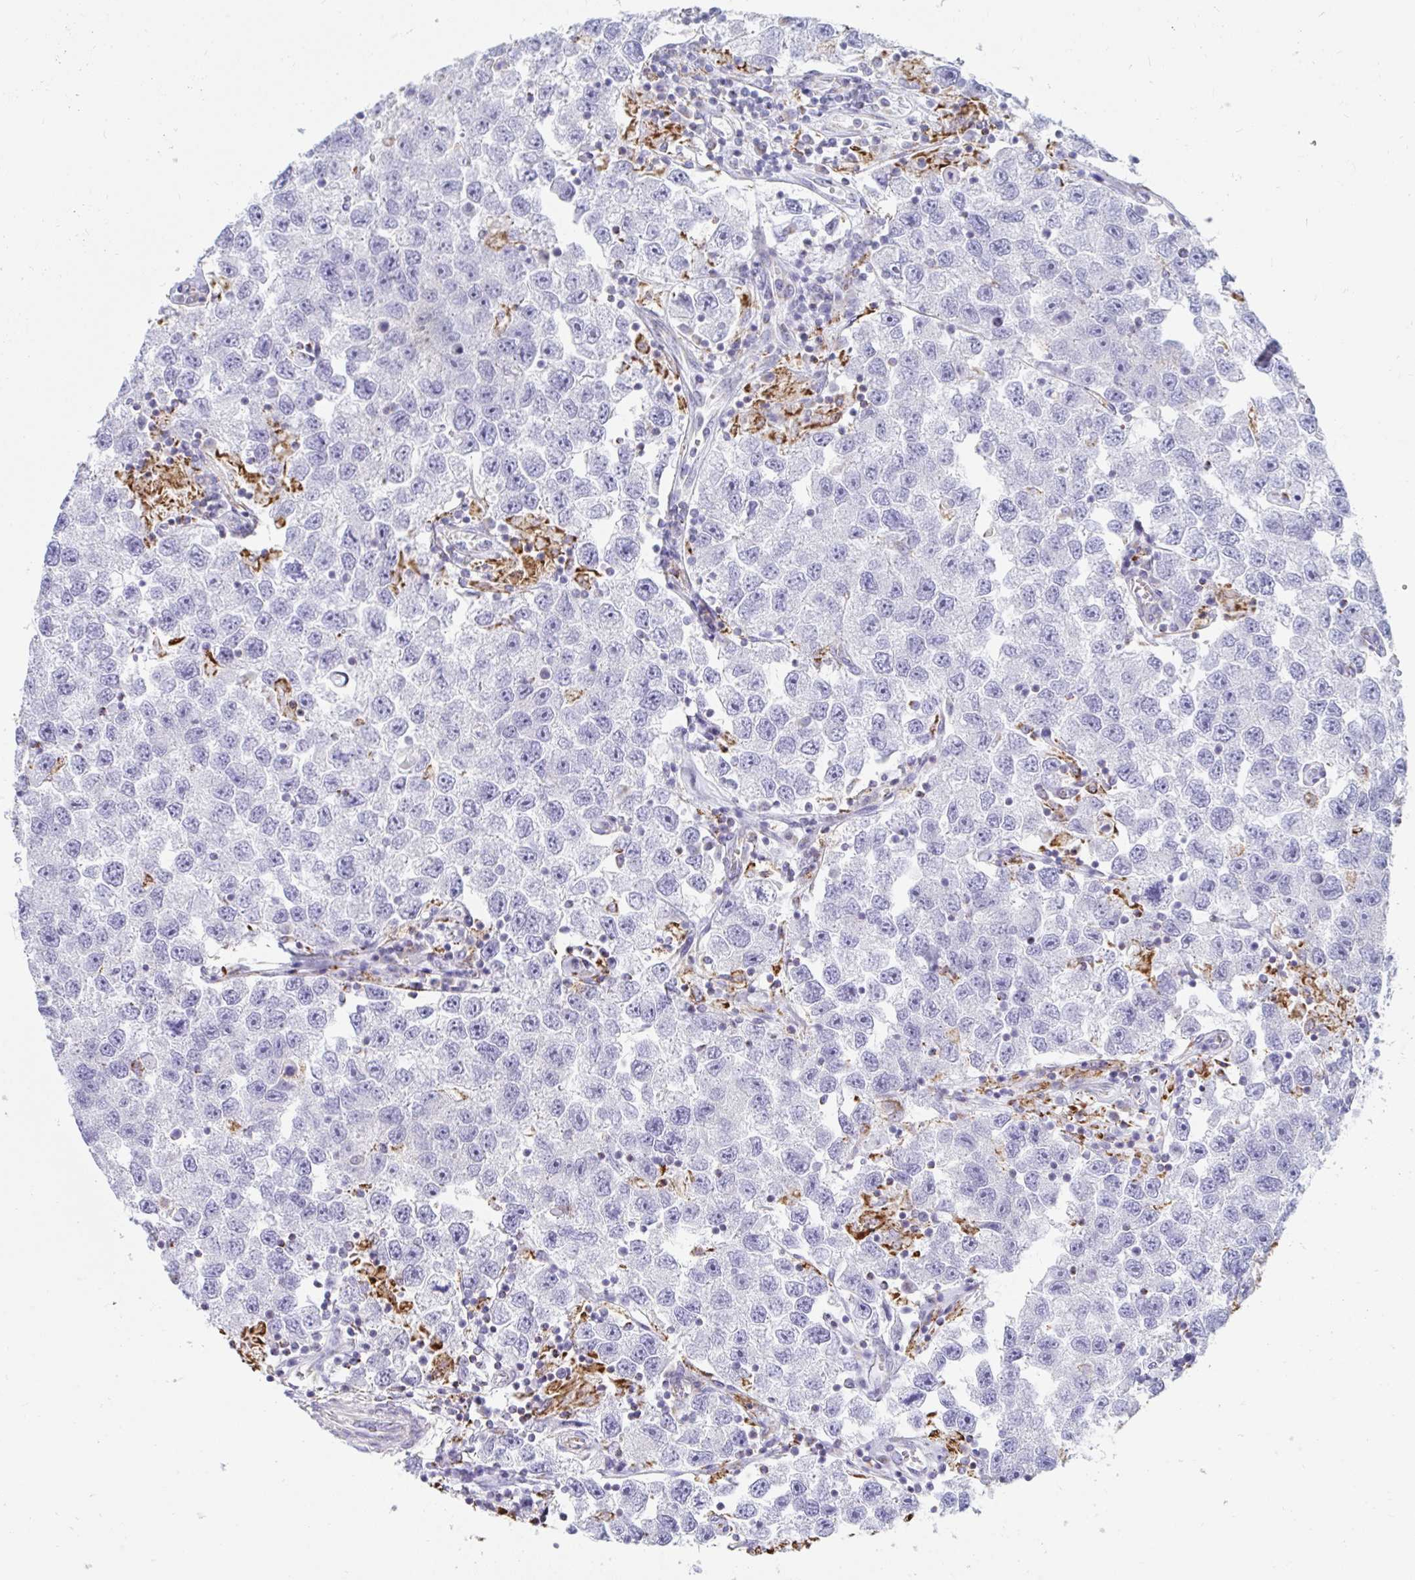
{"staining": {"intensity": "negative", "quantity": "none", "location": "none"}, "tissue": "testis cancer", "cell_type": "Tumor cells", "image_type": "cancer", "snomed": [{"axis": "morphology", "description": "Seminoma, NOS"}, {"axis": "topography", "description": "Testis"}], "caption": "Human testis seminoma stained for a protein using immunohistochemistry exhibits no expression in tumor cells.", "gene": "MGAM2", "patient": {"sex": "male", "age": 26}}